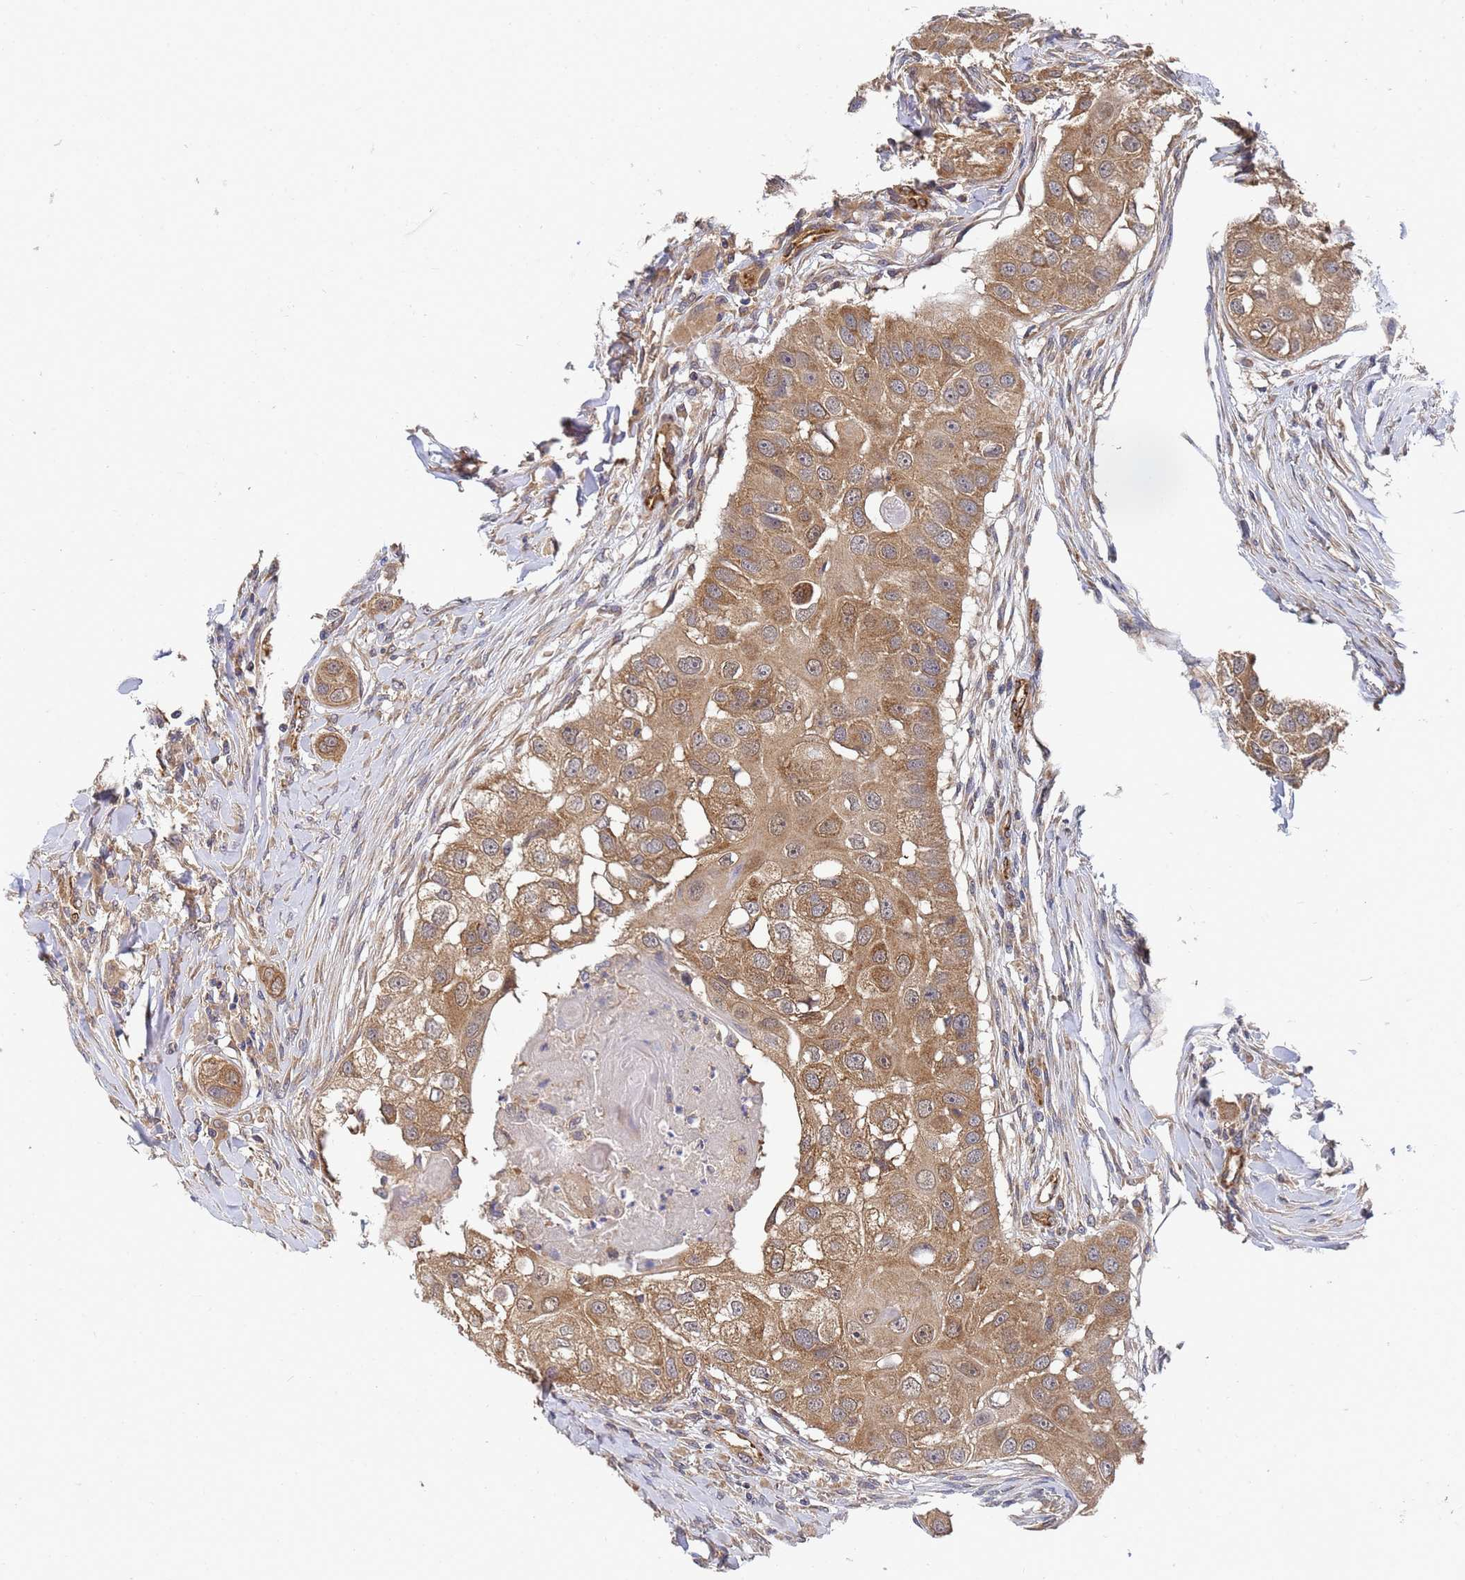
{"staining": {"intensity": "moderate", "quantity": ">75%", "location": "cytoplasmic/membranous"}, "tissue": "head and neck cancer", "cell_type": "Tumor cells", "image_type": "cancer", "snomed": [{"axis": "morphology", "description": "Normal tissue, NOS"}, {"axis": "morphology", "description": "Squamous cell carcinoma, NOS"}, {"axis": "topography", "description": "Skeletal muscle"}, {"axis": "topography", "description": "Head-Neck"}], "caption": "Approximately >75% of tumor cells in human squamous cell carcinoma (head and neck) demonstrate moderate cytoplasmic/membranous protein positivity as visualized by brown immunohistochemical staining.", "gene": "ALS2CL", "patient": {"sex": "male", "age": 51}}